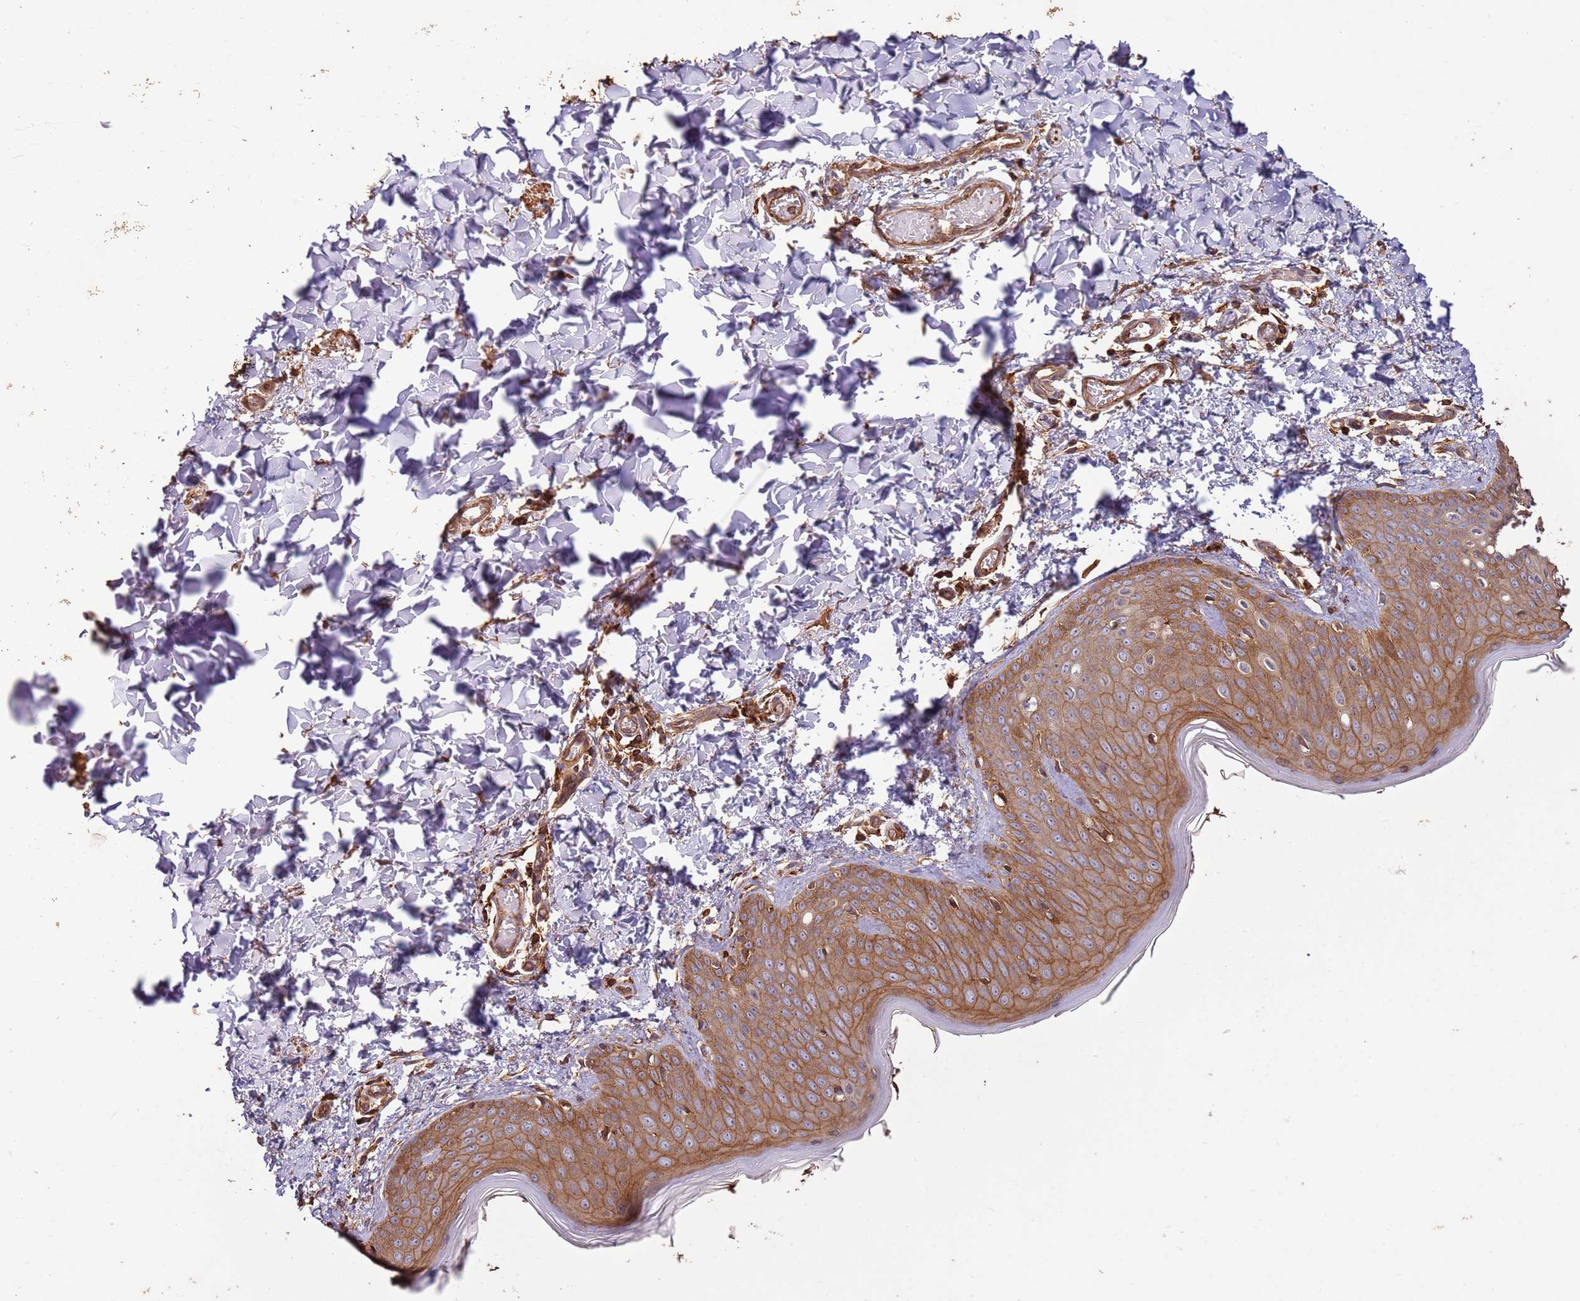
{"staining": {"intensity": "moderate", "quantity": ">75%", "location": "cytoplasmic/membranous"}, "tissue": "skin", "cell_type": "Fibroblasts", "image_type": "normal", "snomed": [{"axis": "morphology", "description": "Normal tissue, NOS"}, {"axis": "topography", "description": "Skin"}], "caption": "This photomicrograph displays IHC staining of unremarkable human skin, with medium moderate cytoplasmic/membranous positivity in approximately >75% of fibroblasts.", "gene": "ACVR2A", "patient": {"sex": "male", "age": 36}}